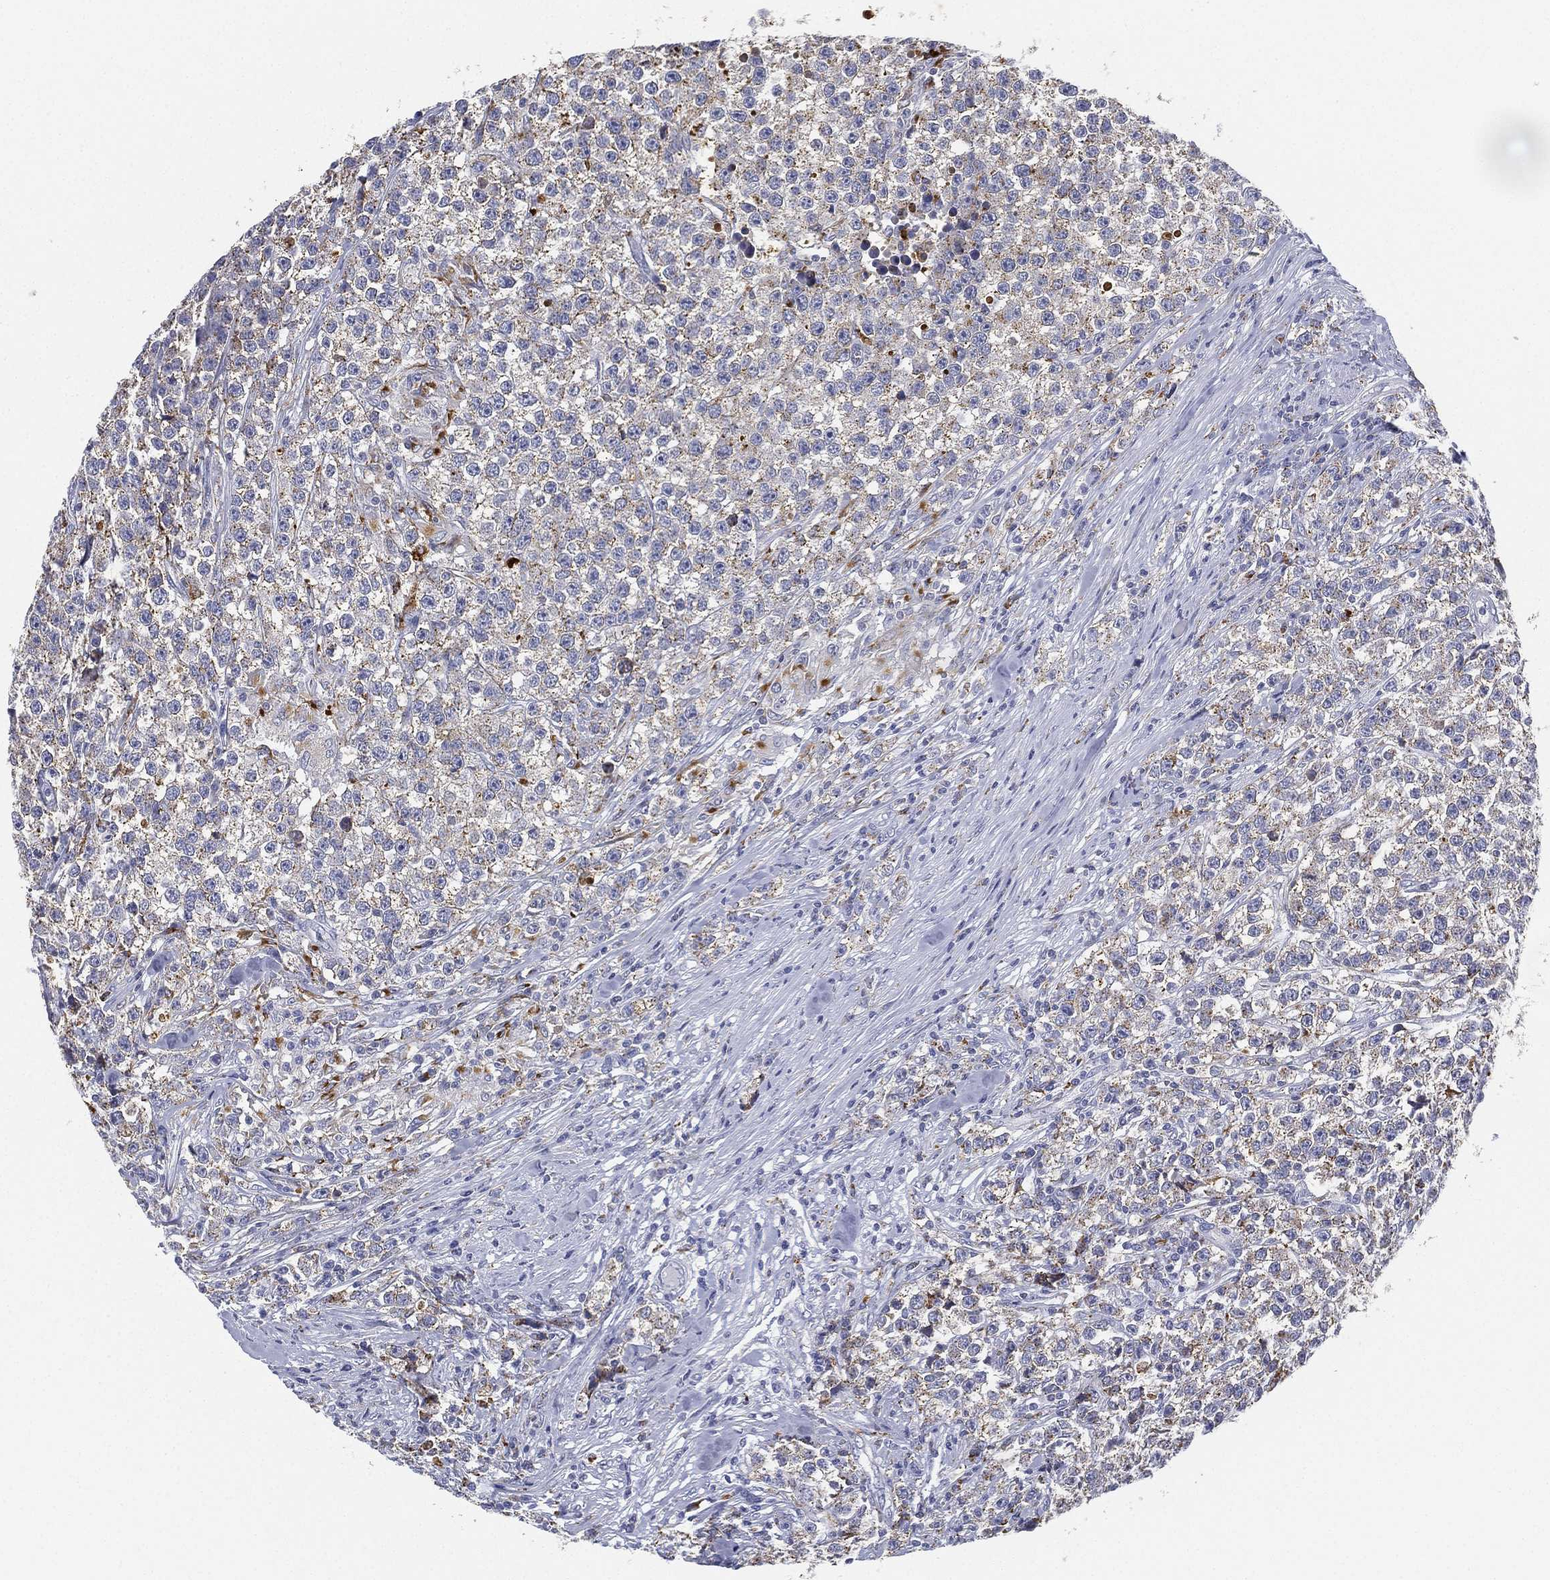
{"staining": {"intensity": "weak", "quantity": ">75%", "location": "cytoplasmic/membranous"}, "tissue": "testis cancer", "cell_type": "Tumor cells", "image_type": "cancer", "snomed": [{"axis": "morphology", "description": "Seminoma, NOS"}, {"axis": "topography", "description": "Testis"}], "caption": "Weak cytoplasmic/membranous expression is appreciated in approximately >75% of tumor cells in testis seminoma.", "gene": "NPC2", "patient": {"sex": "male", "age": 59}}